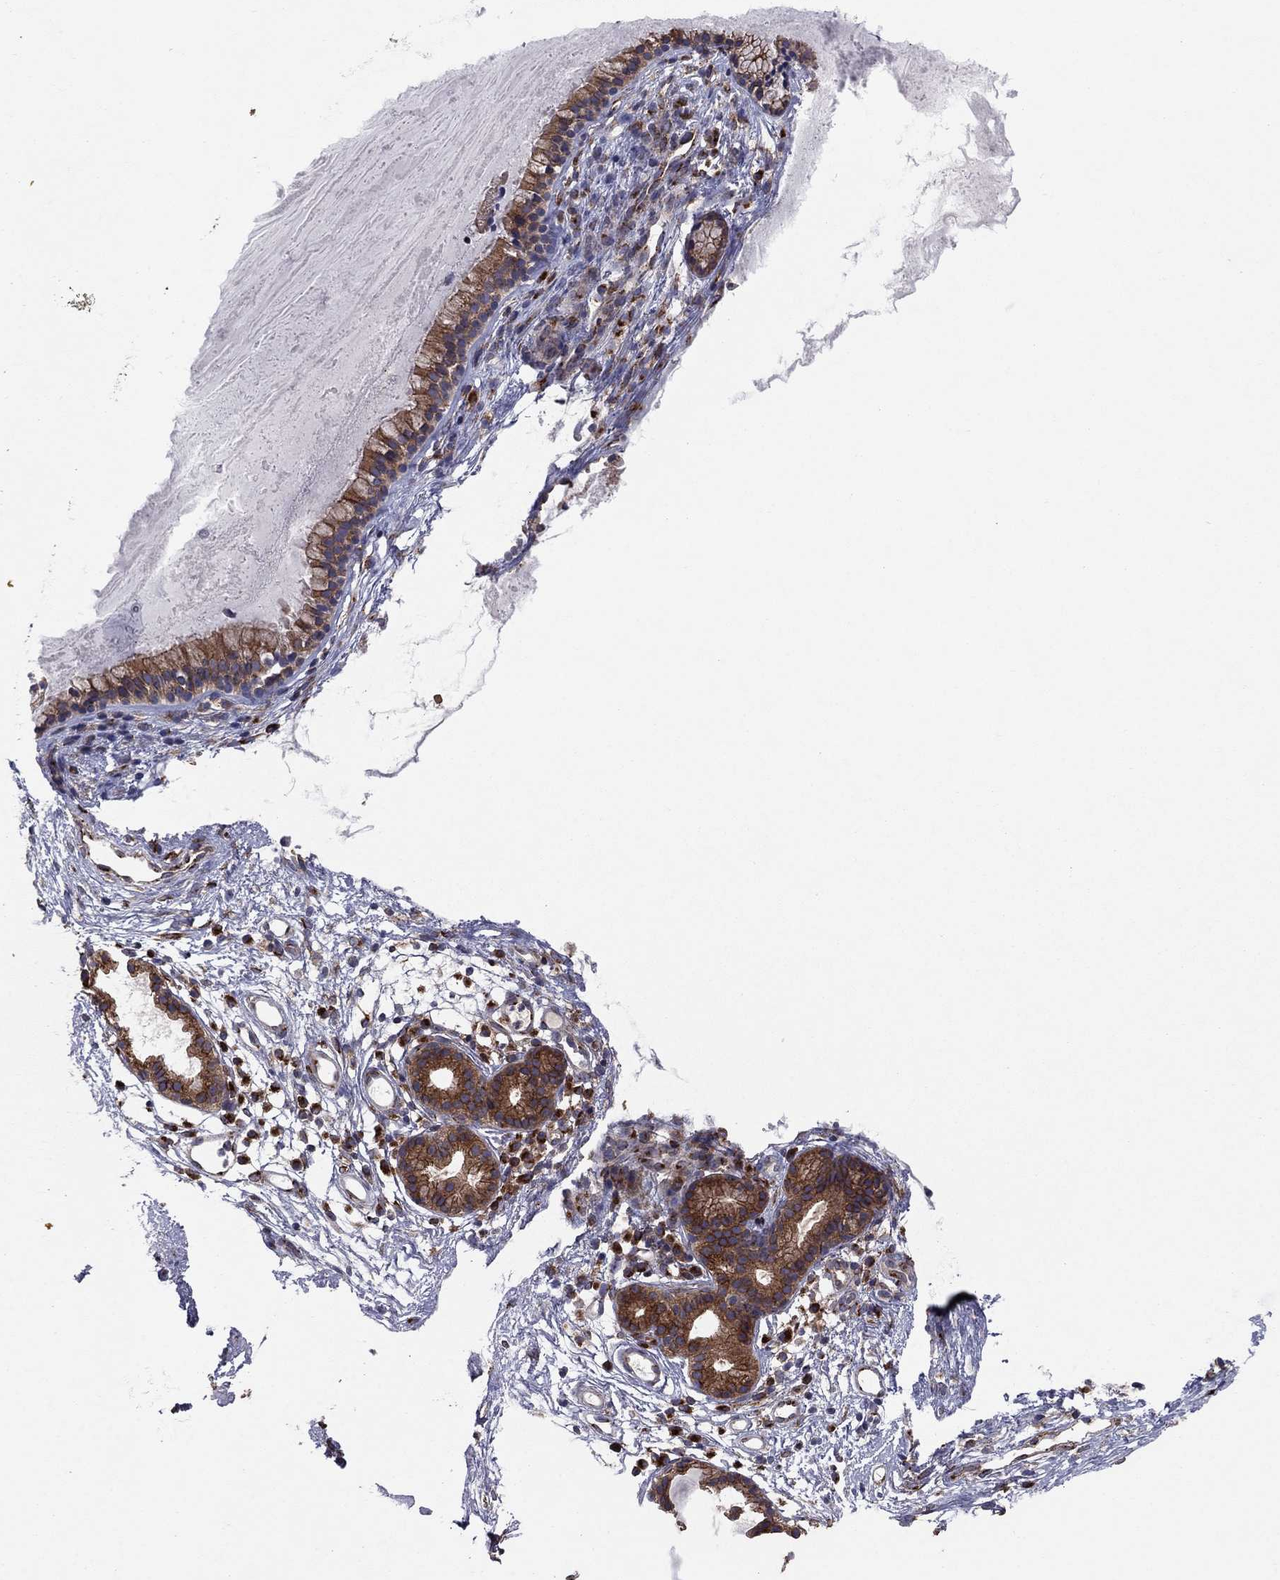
{"staining": {"intensity": "moderate", "quantity": ">75%", "location": "cytoplasmic/membranous"}, "tissue": "nasopharynx", "cell_type": "Respiratory epithelial cells", "image_type": "normal", "snomed": [{"axis": "morphology", "description": "Normal tissue, NOS"}, {"axis": "topography", "description": "Nasopharynx"}], "caption": "Moderate cytoplasmic/membranous protein expression is seen in approximately >75% of respiratory epithelial cells in nasopharynx. (IHC, brightfield microscopy, high magnification).", "gene": "YIF1A", "patient": {"sex": "male", "age": 77}}